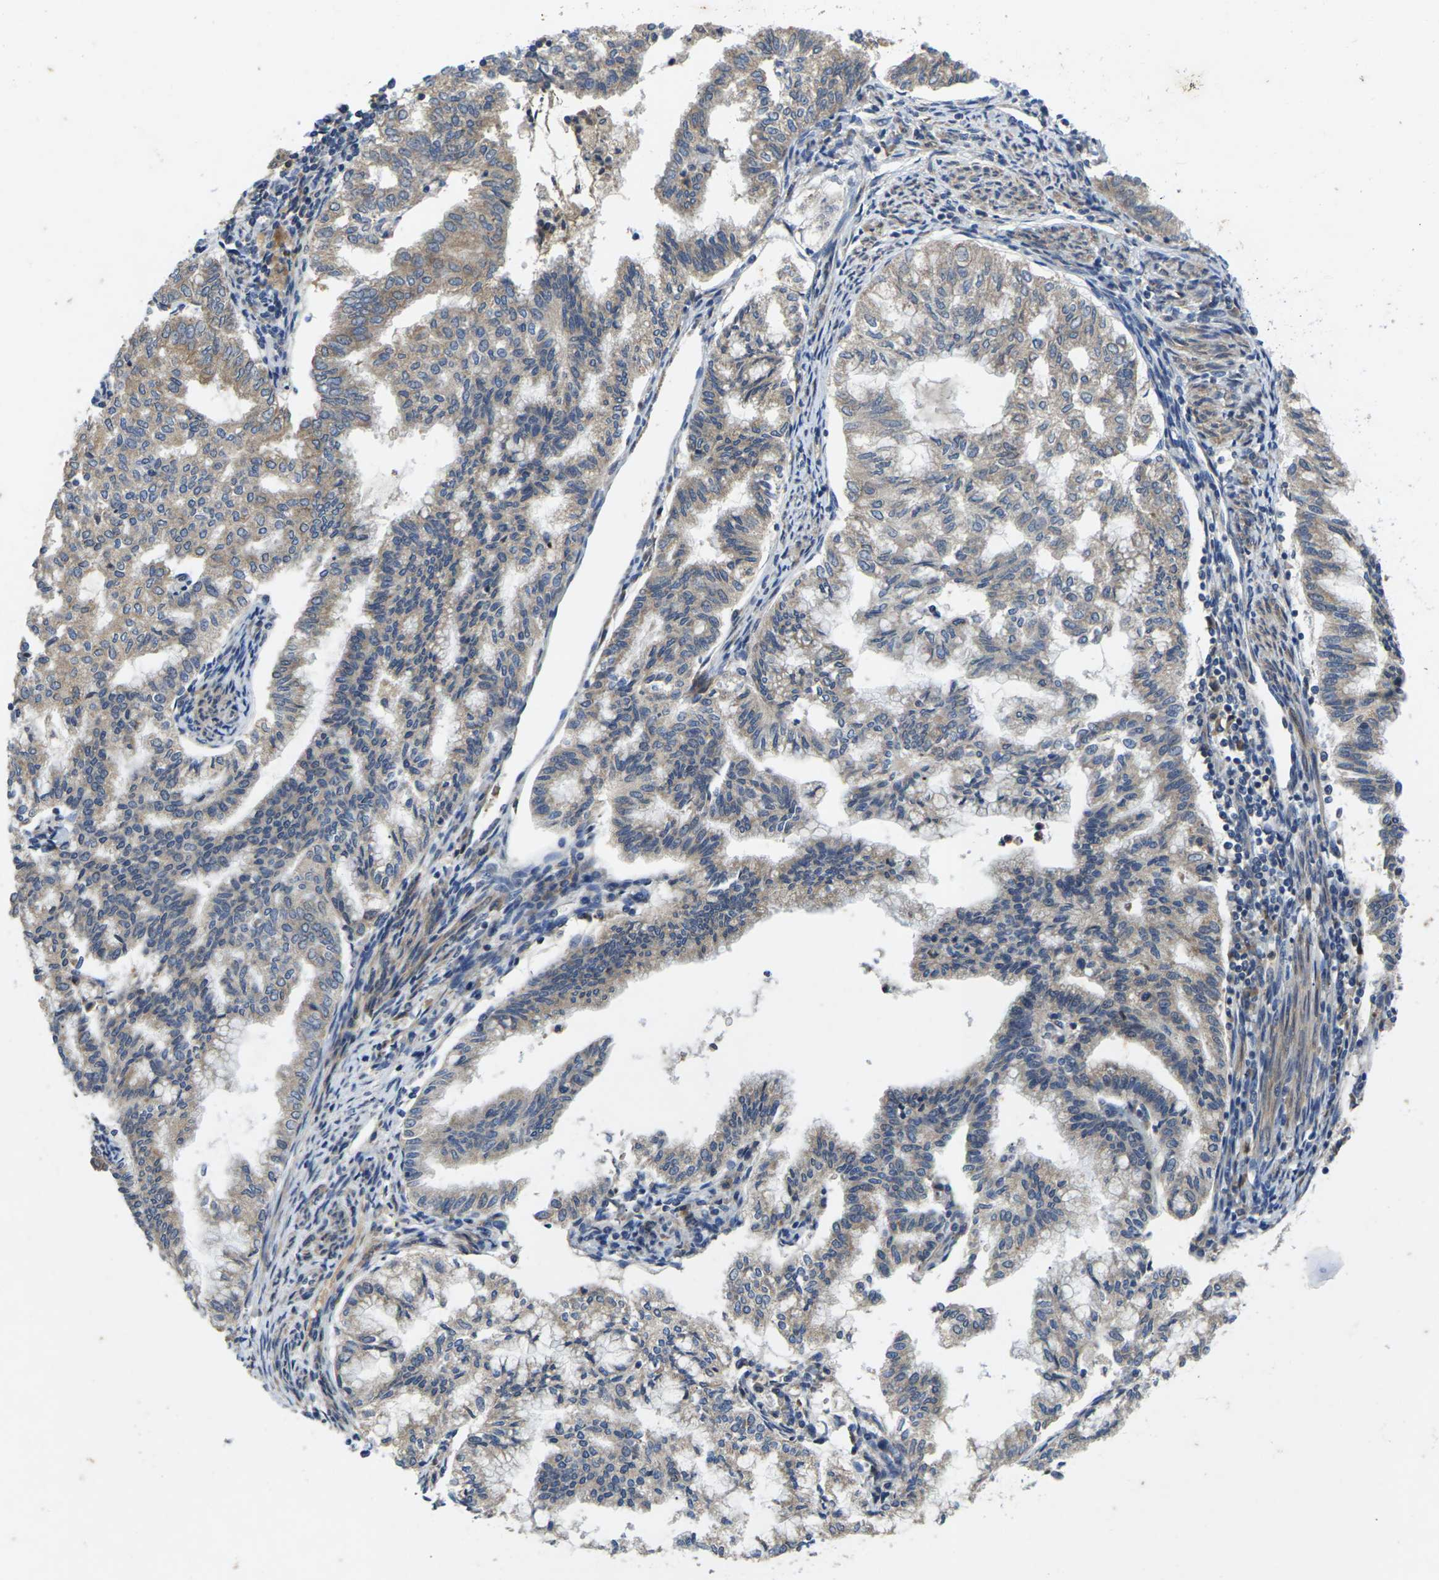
{"staining": {"intensity": "moderate", "quantity": "<25%", "location": "cytoplasmic/membranous"}, "tissue": "endometrial cancer", "cell_type": "Tumor cells", "image_type": "cancer", "snomed": [{"axis": "morphology", "description": "Adenocarcinoma, NOS"}, {"axis": "topography", "description": "Endometrium"}], "caption": "Endometrial cancer was stained to show a protein in brown. There is low levels of moderate cytoplasmic/membranous expression in approximately <25% of tumor cells.", "gene": "KIF1B", "patient": {"sex": "female", "age": 79}}